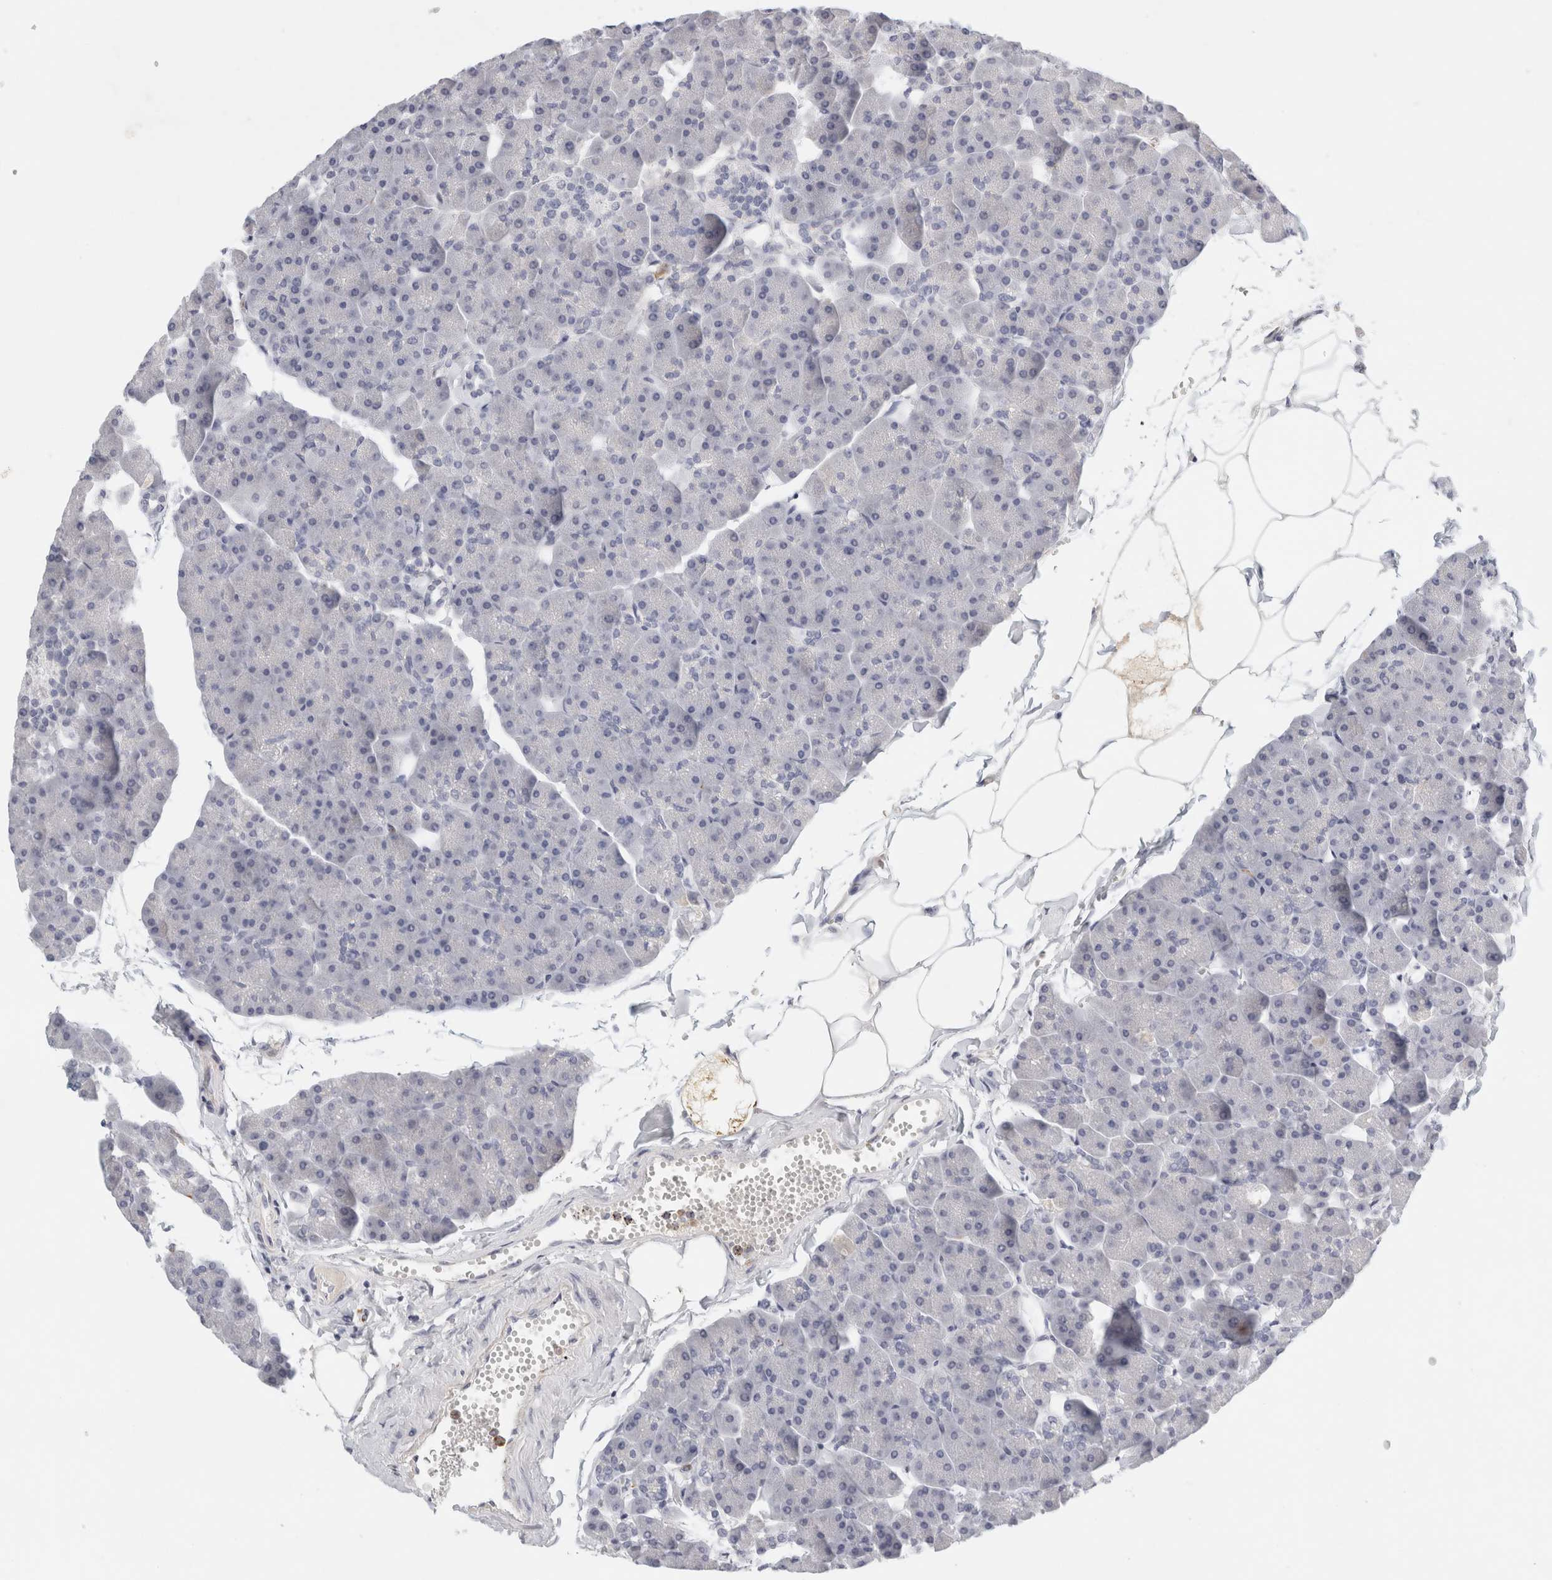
{"staining": {"intensity": "negative", "quantity": "none", "location": "none"}, "tissue": "pancreas", "cell_type": "Exocrine glandular cells", "image_type": "normal", "snomed": [{"axis": "morphology", "description": "Normal tissue, NOS"}, {"axis": "topography", "description": "Pancreas"}], "caption": "An immunohistochemistry (IHC) image of unremarkable pancreas is shown. There is no staining in exocrine glandular cells of pancreas. (Stains: DAB immunohistochemistry with hematoxylin counter stain, Microscopy: brightfield microscopy at high magnification).", "gene": "FGL2", "patient": {"sex": "male", "age": 35}}